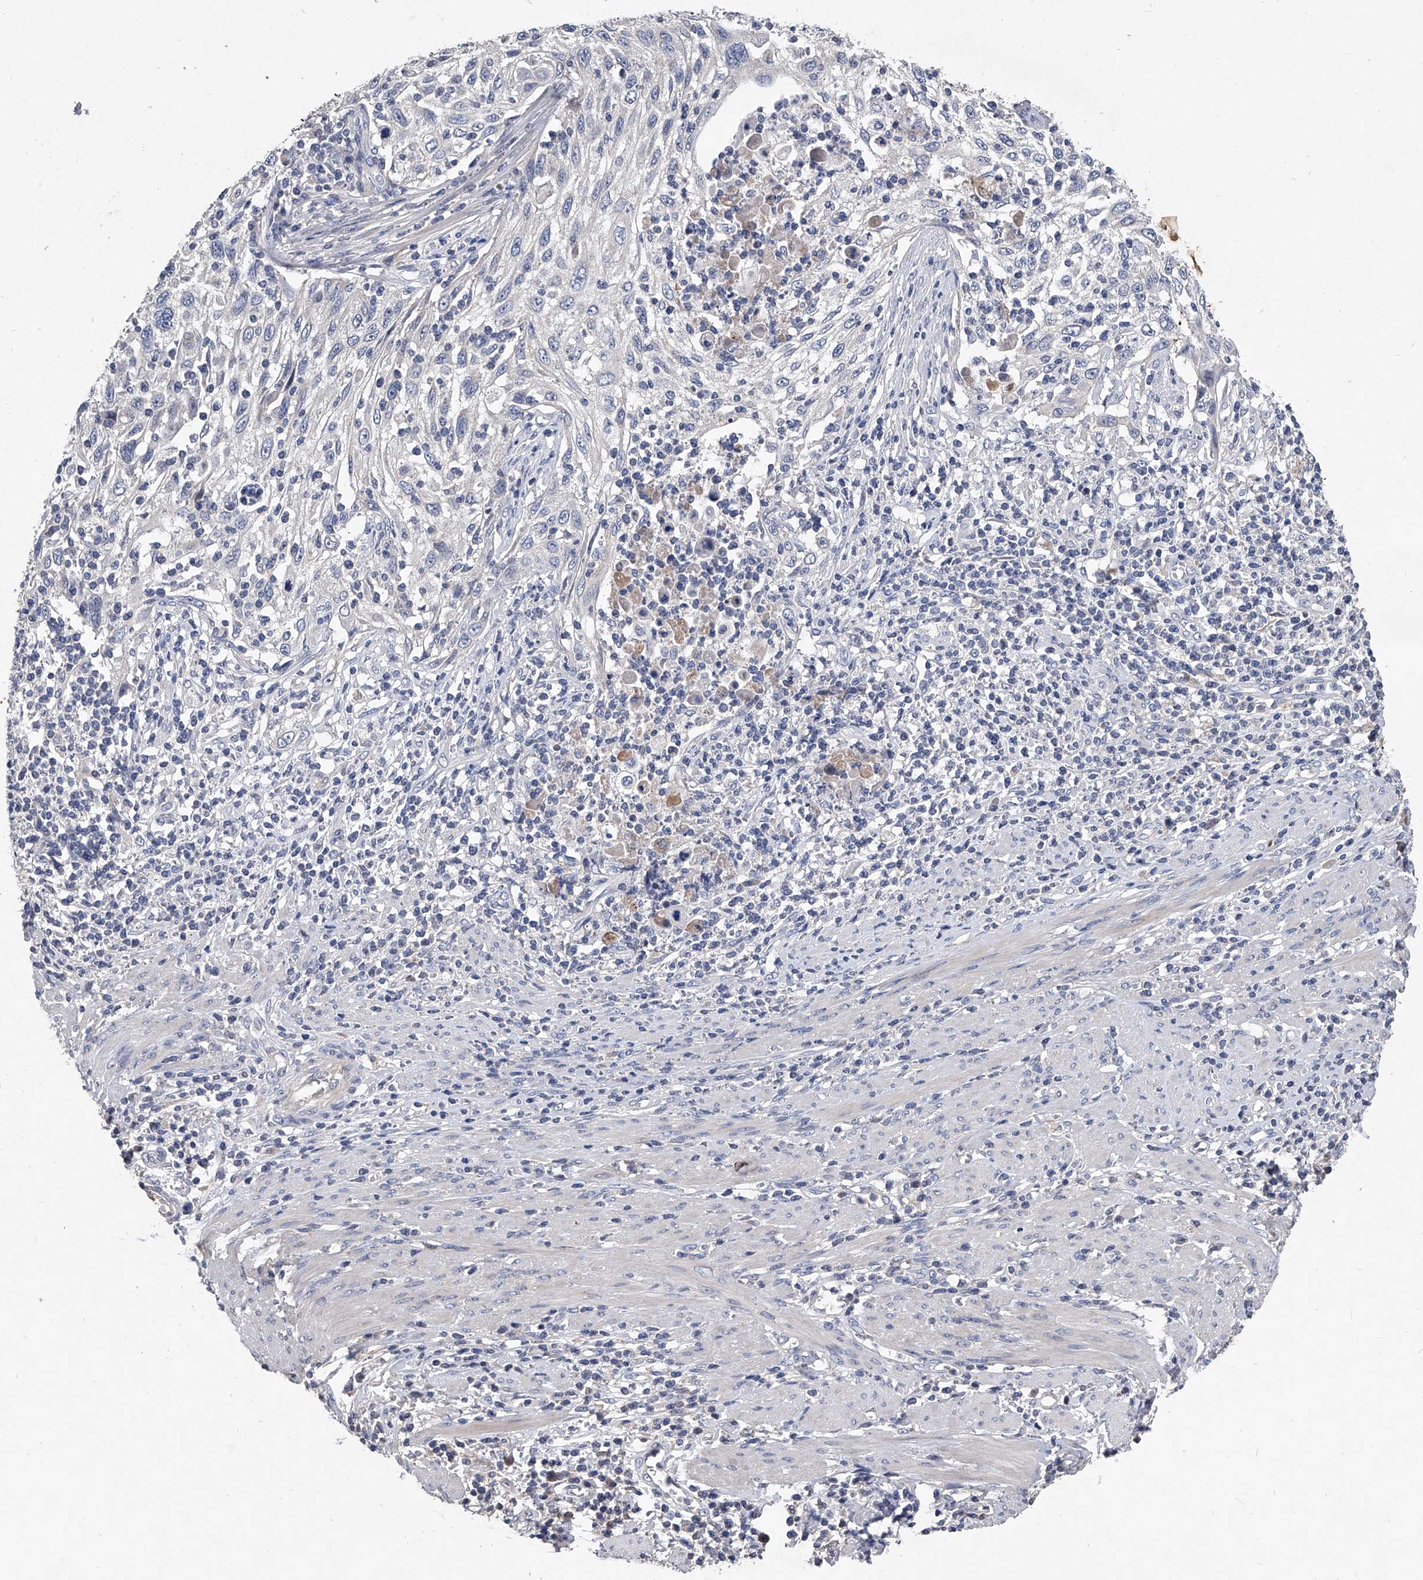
{"staining": {"intensity": "negative", "quantity": "none", "location": "none"}, "tissue": "cervical cancer", "cell_type": "Tumor cells", "image_type": "cancer", "snomed": [{"axis": "morphology", "description": "Squamous cell carcinoma, NOS"}, {"axis": "topography", "description": "Cervix"}], "caption": "Tumor cells show no significant expression in squamous cell carcinoma (cervical).", "gene": "C5", "patient": {"sex": "female", "age": 70}}